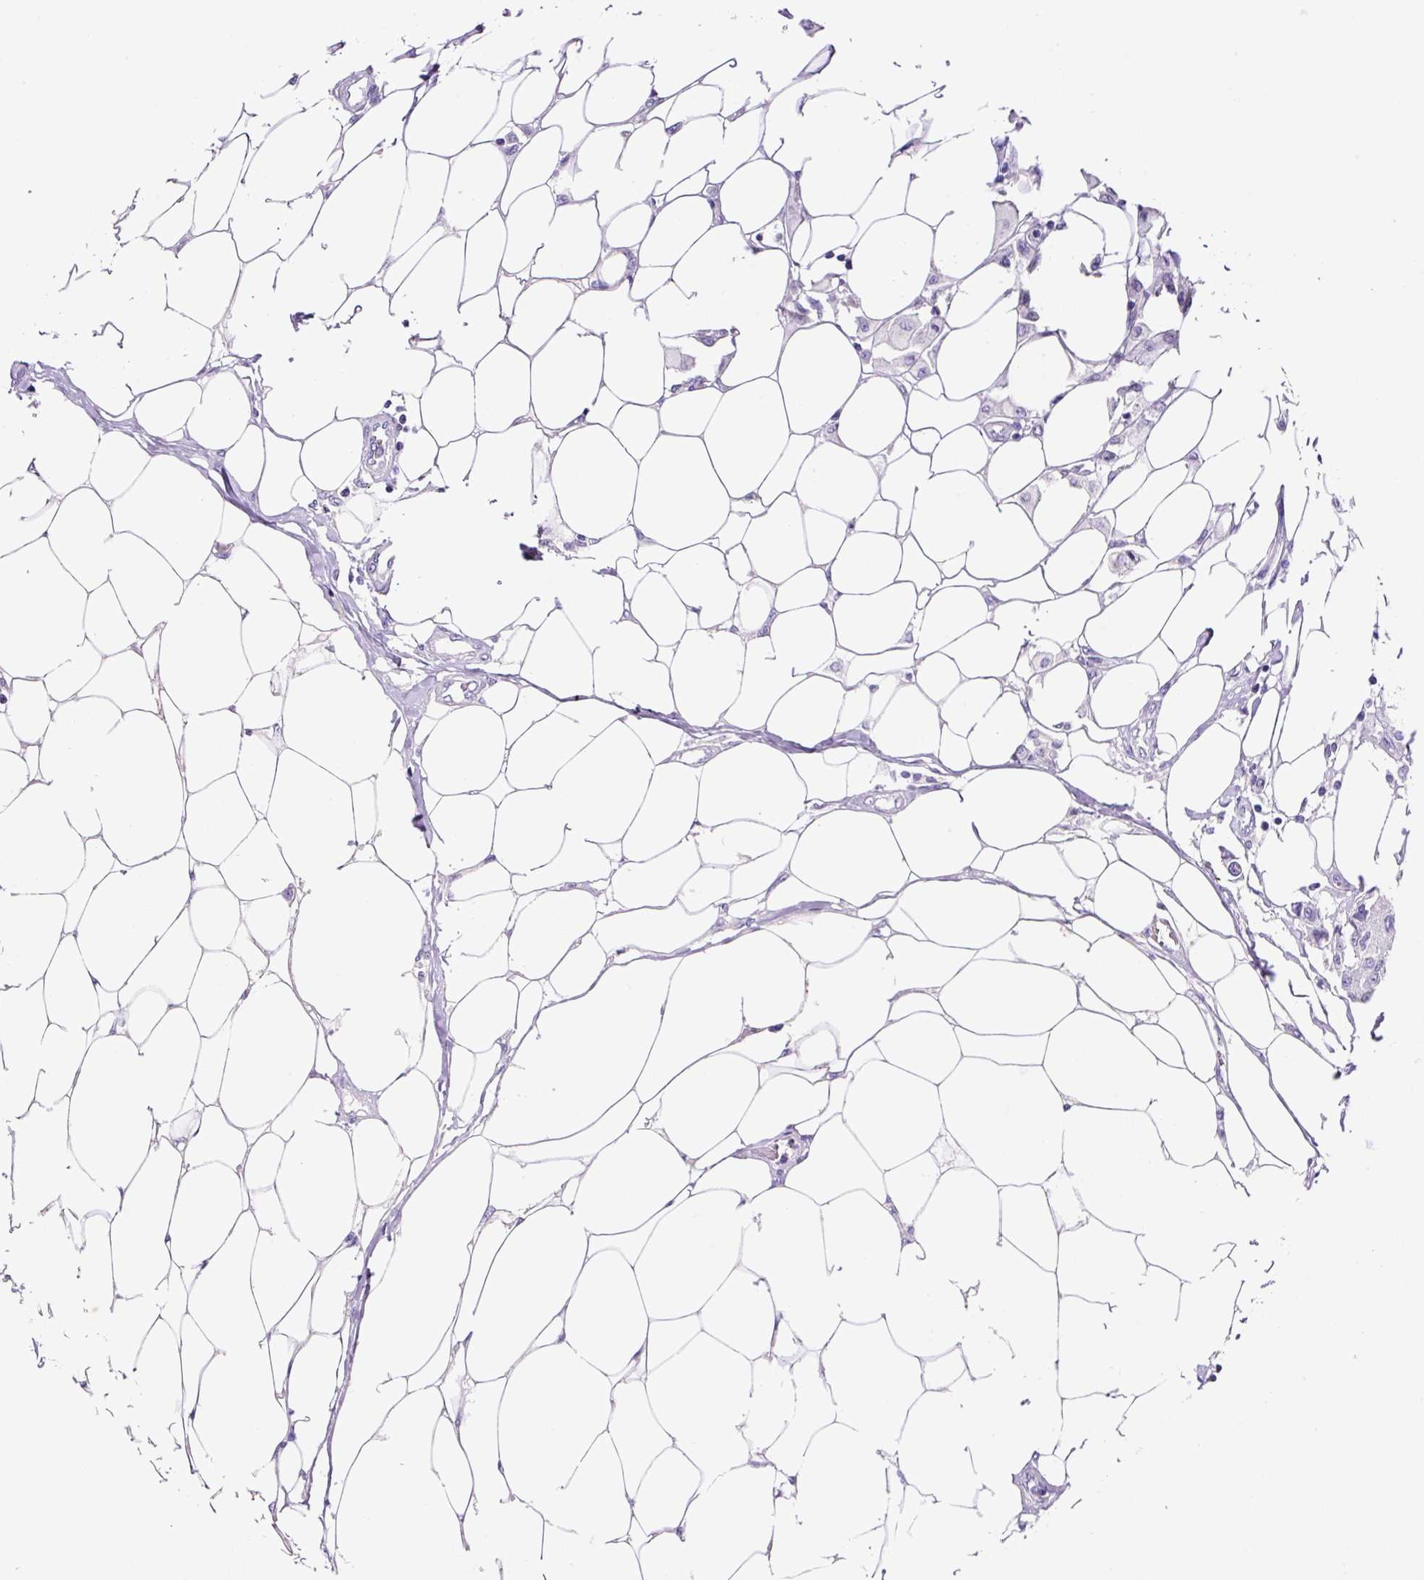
{"staining": {"intensity": "negative", "quantity": "none", "location": "none"}, "tissue": "breast cancer", "cell_type": "Tumor cells", "image_type": "cancer", "snomed": [{"axis": "morphology", "description": "Duct carcinoma"}, {"axis": "topography", "description": "Breast"}, {"axis": "topography", "description": "Lymph node"}], "caption": "DAB (3,3'-diaminobenzidine) immunohistochemical staining of intraductal carcinoma (breast) demonstrates no significant positivity in tumor cells.", "gene": "SYP", "patient": {"sex": "female", "age": 80}}